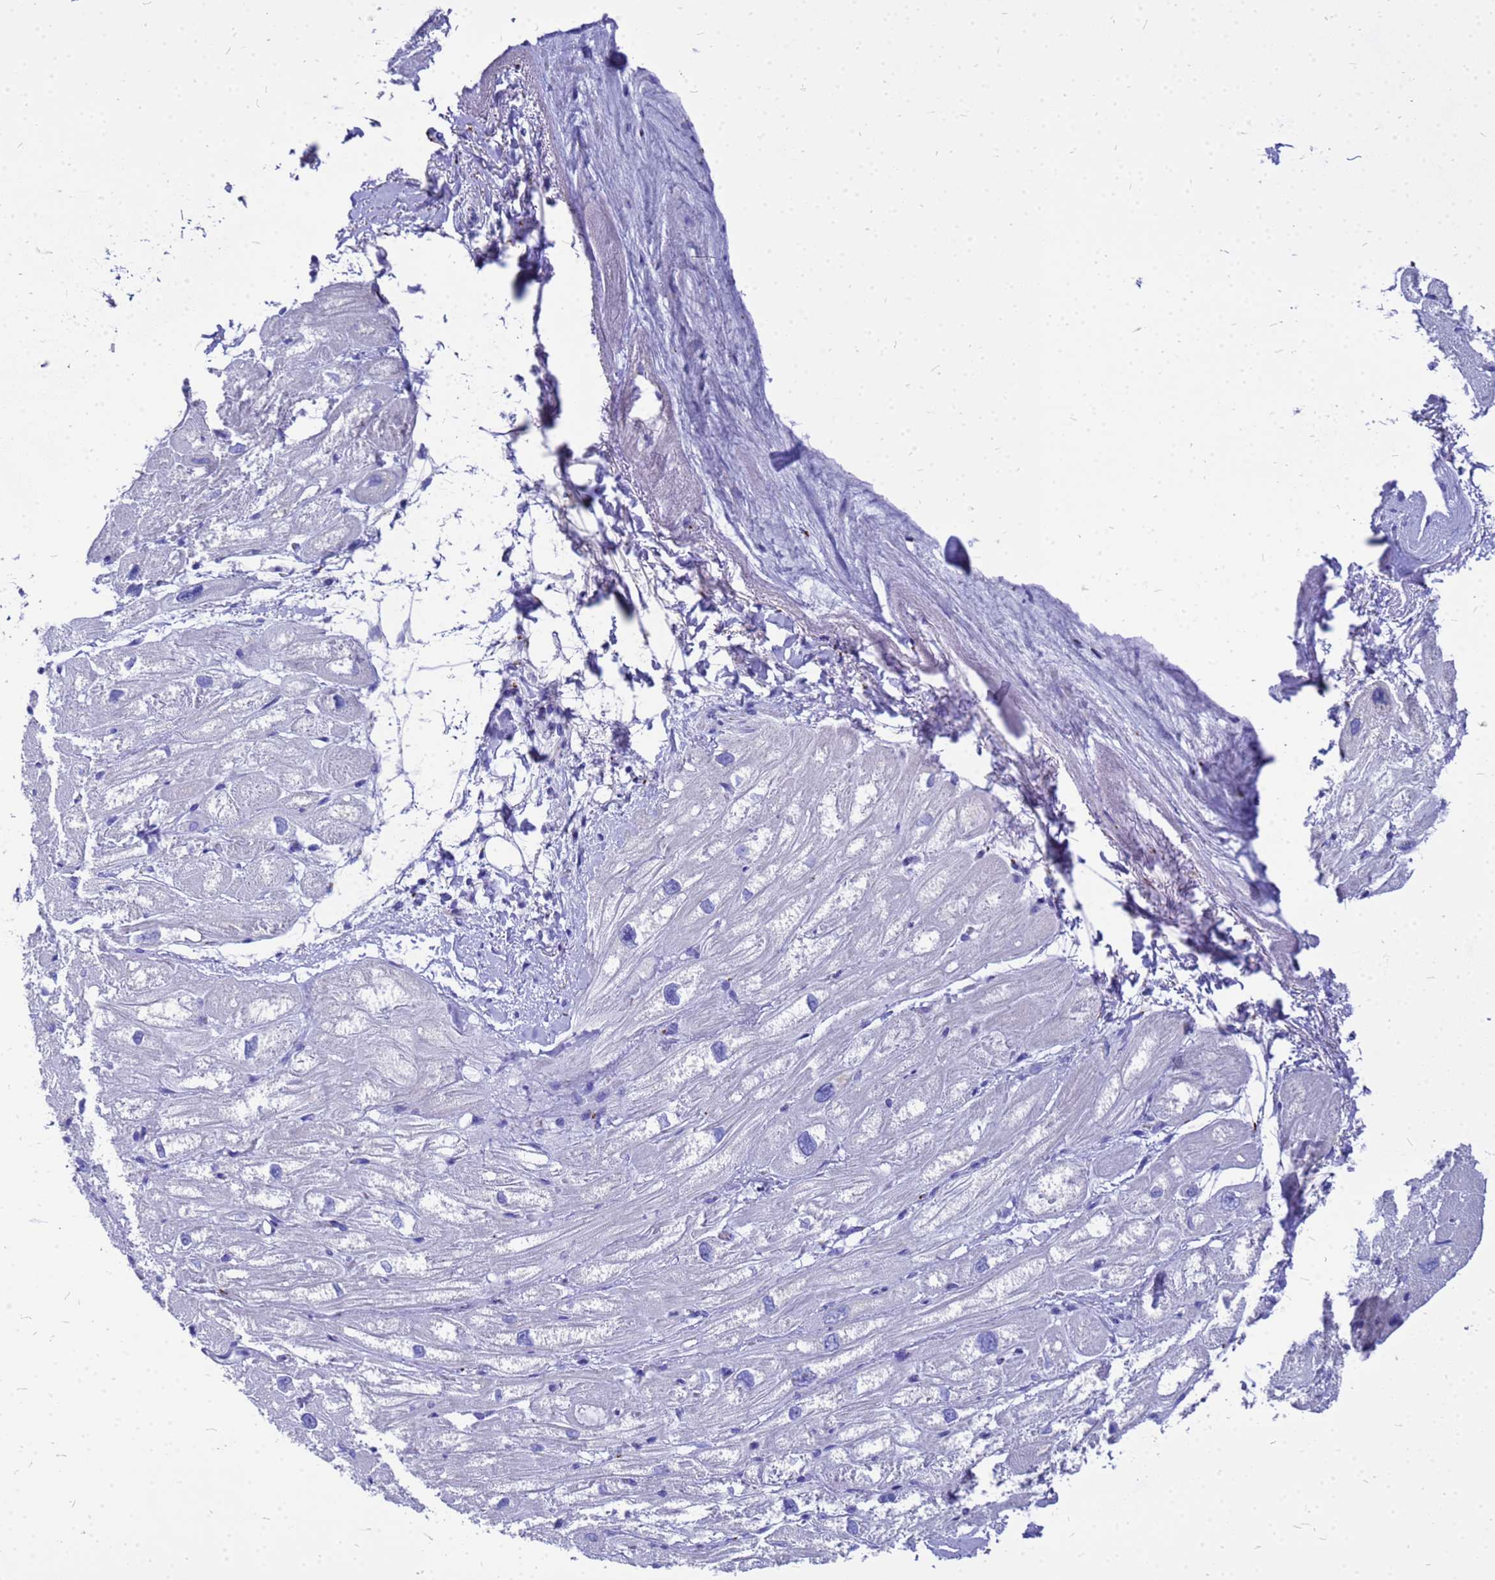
{"staining": {"intensity": "negative", "quantity": "none", "location": "none"}, "tissue": "heart muscle", "cell_type": "Cardiomyocytes", "image_type": "normal", "snomed": [{"axis": "morphology", "description": "Normal tissue, NOS"}, {"axis": "topography", "description": "Heart"}], "caption": "IHC histopathology image of normal heart muscle: human heart muscle stained with DAB demonstrates no significant protein positivity in cardiomyocytes.", "gene": "OR52E2", "patient": {"sex": "male", "age": 50}}